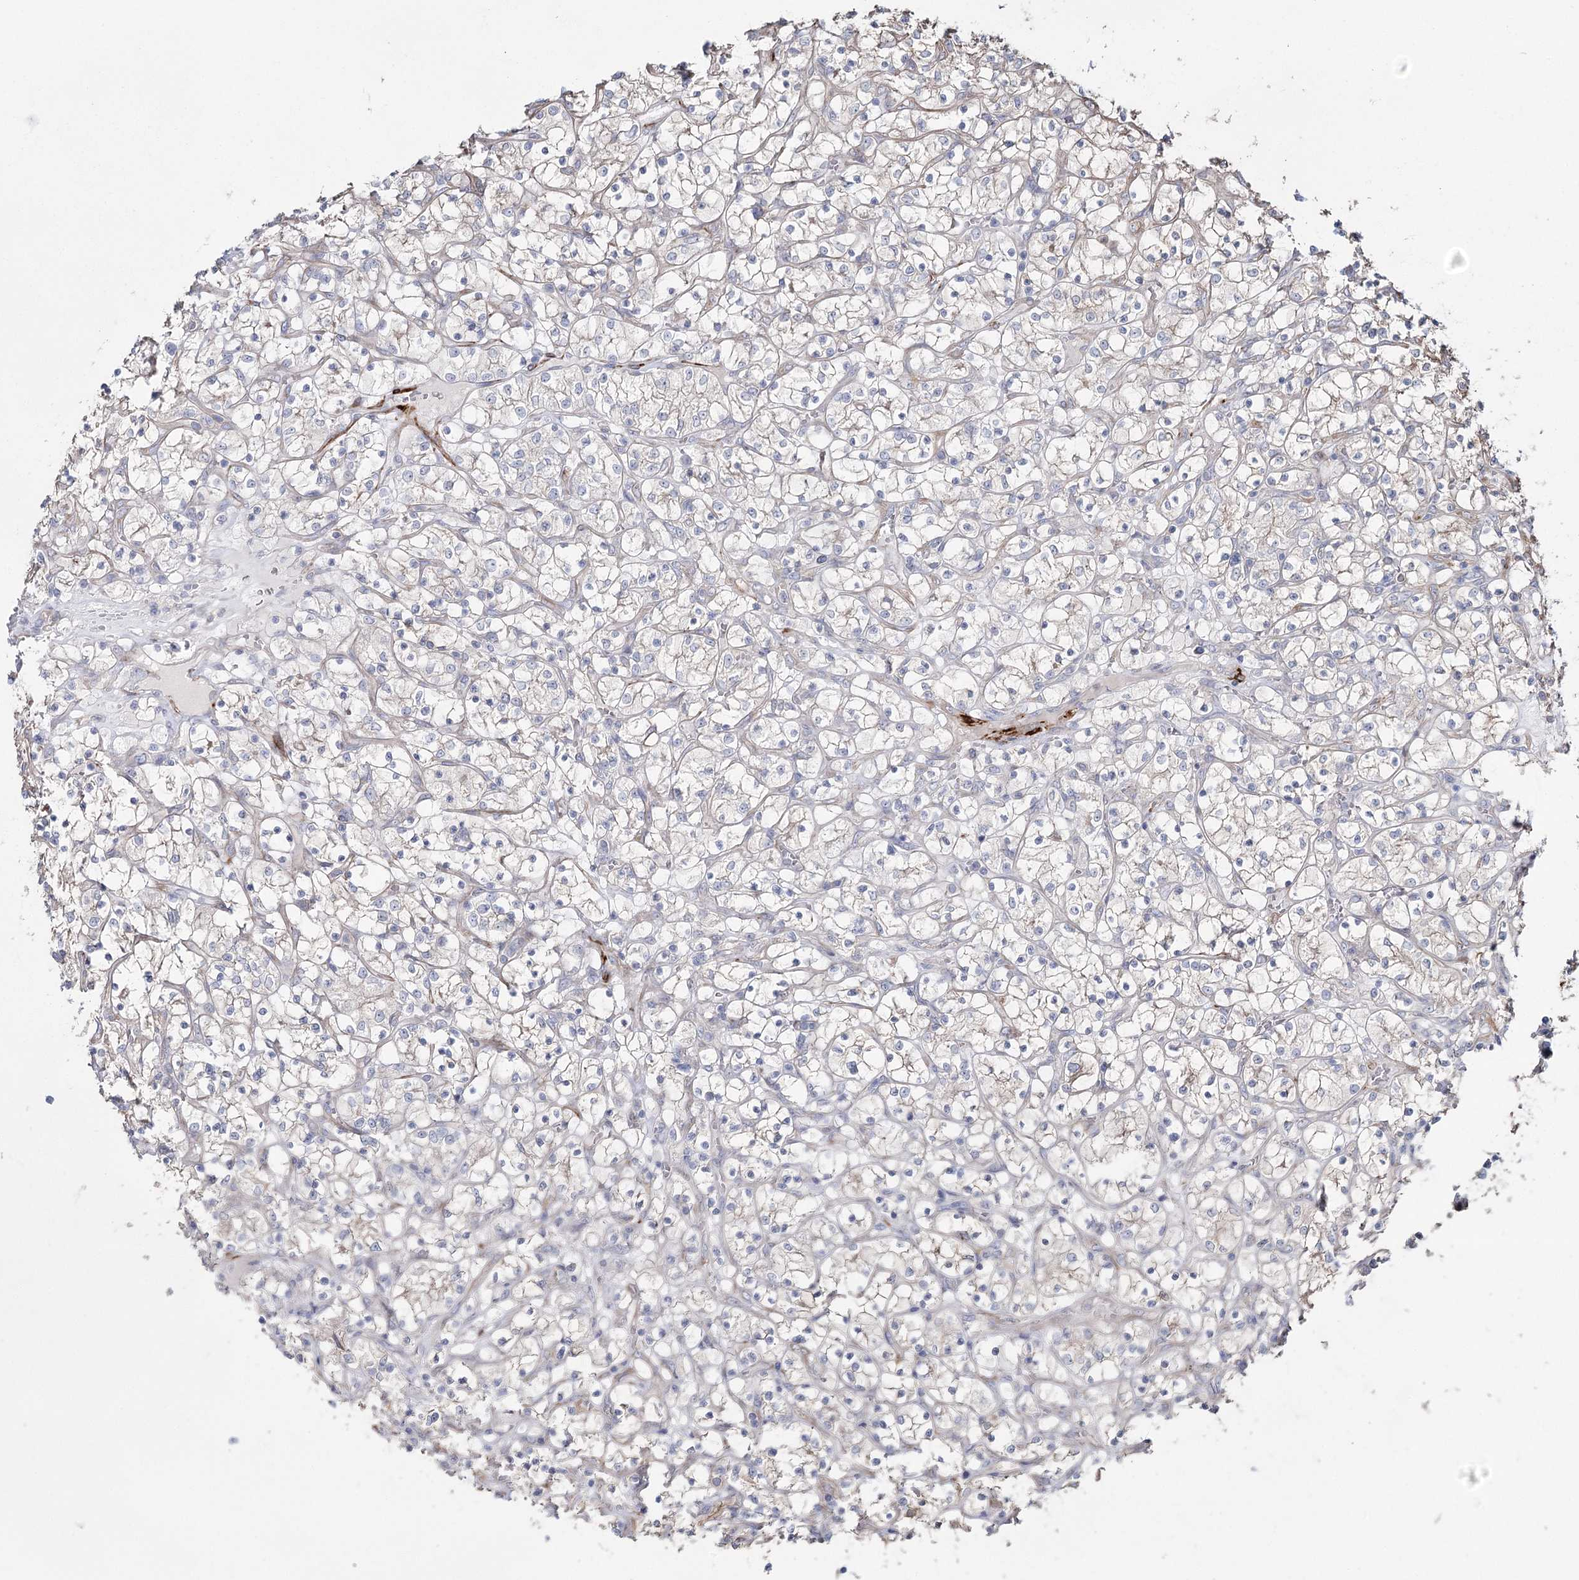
{"staining": {"intensity": "weak", "quantity": "<25%", "location": "cytoplasmic/membranous"}, "tissue": "renal cancer", "cell_type": "Tumor cells", "image_type": "cancer", "snomed": [{"axis": "morphology", "description": "Adenocarcinoma, NOS"}, {"axis": "topography", "description": "Kidney"}], "caption": "Immunohistochemical staining of renal cancer (adenocarcinoma) displays no significant positivity in tumor cells. (Brightfield microscopy of DAB immunohistochemistry (IHC) at high magnification).", "gene": "SUMF1", "patient": {"sex": "female", "age": 69}}